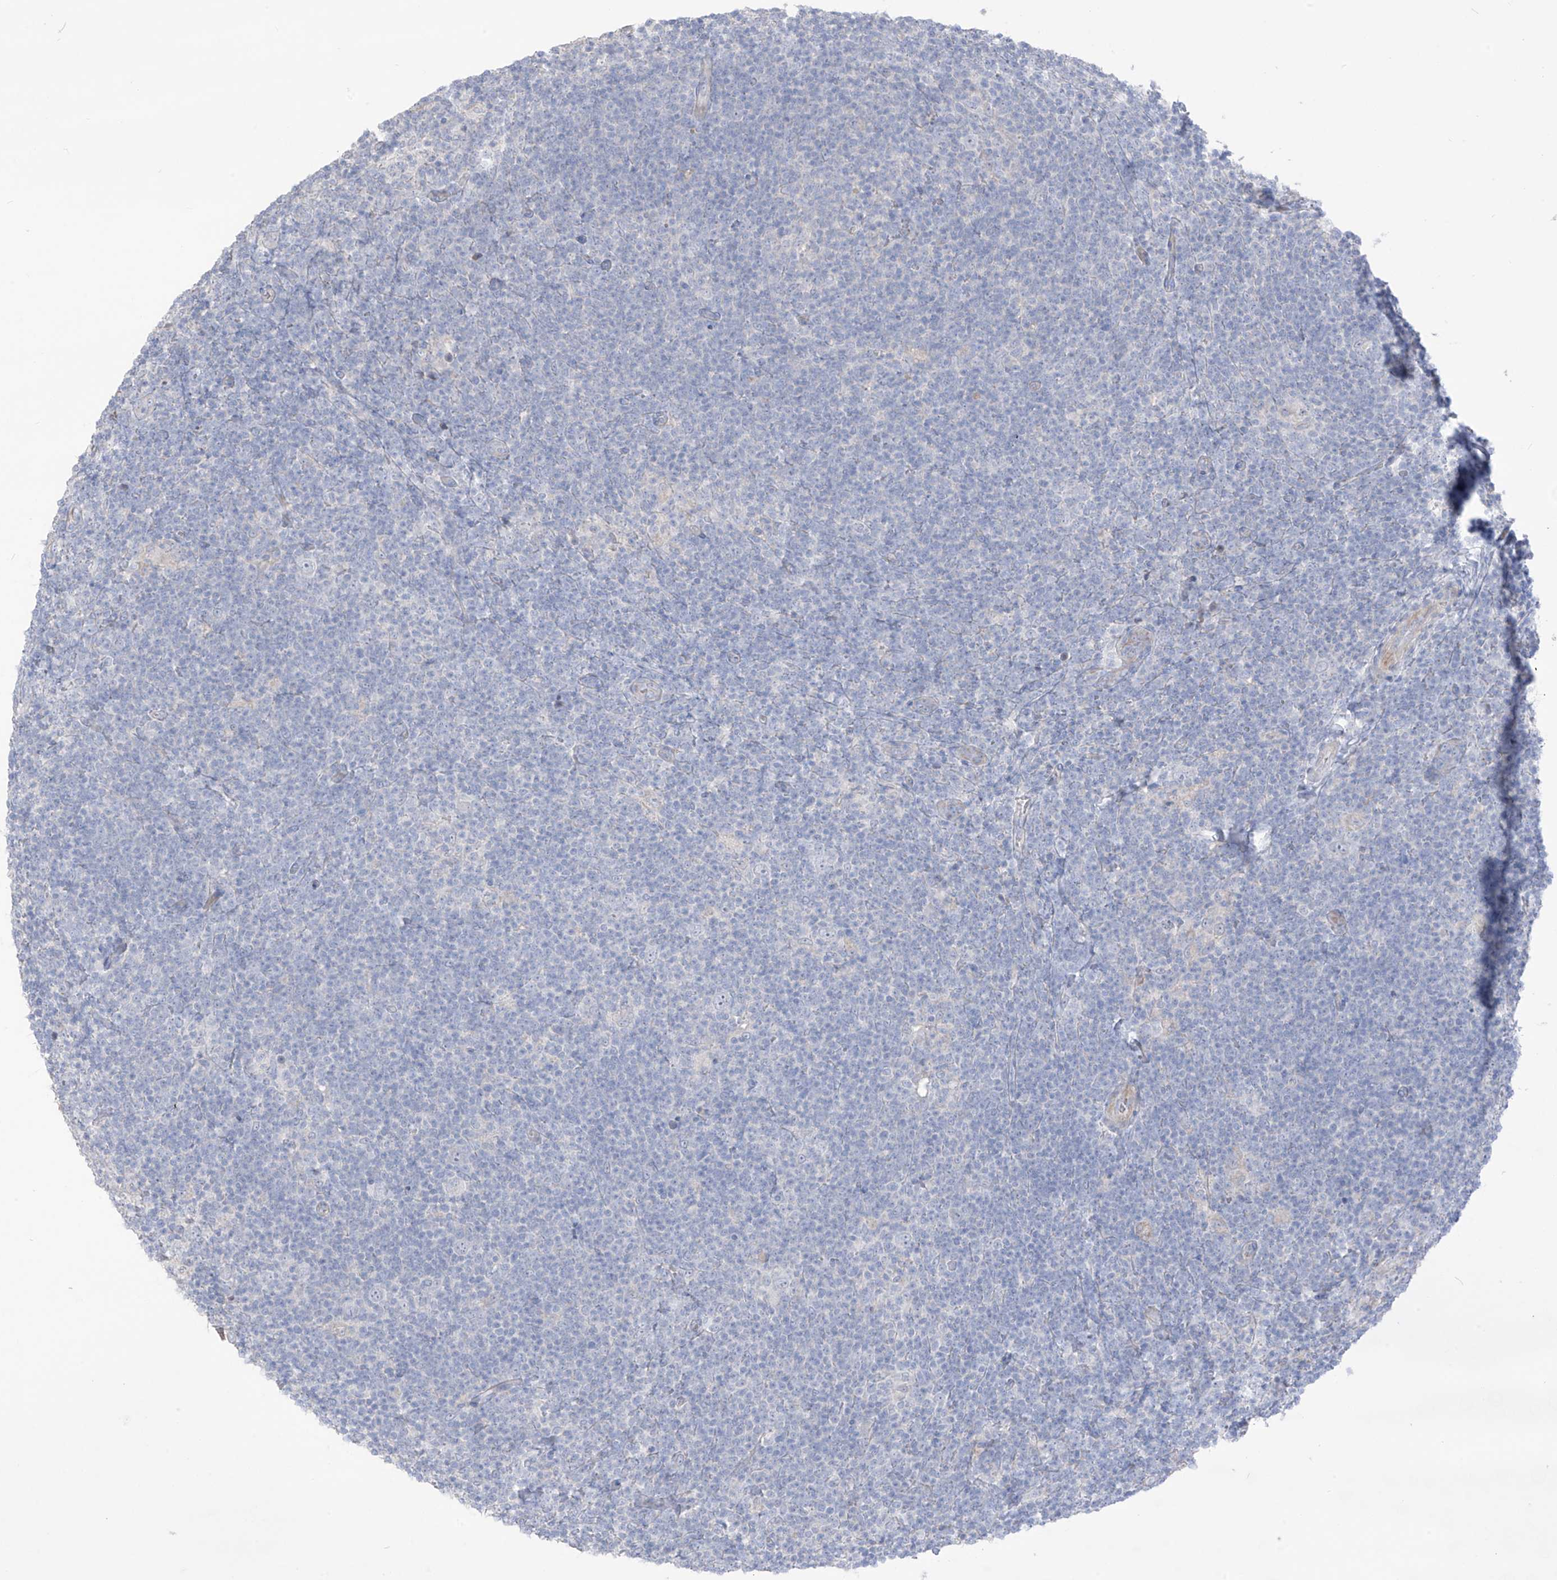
{"staining": {"intensity": "negative", "quantity": "none", "location": "none"}, "tissue": "lymphoma", "cell_type": "Tumor cells", "image_type": "cancer", "snomed": [{"axis": "morphology", "description": "Hodgkin's disease, NOS"}, {"axis": "topography", "description": "Lymph node"}], "caption": "DAB (3,3'-diaminobenzidine) immunohistochemical staining of human lymphoma reveals no significant expression in tumor cells.", "gene": "ASPRV1", "patient": {"sex": "female", "age": 57}}